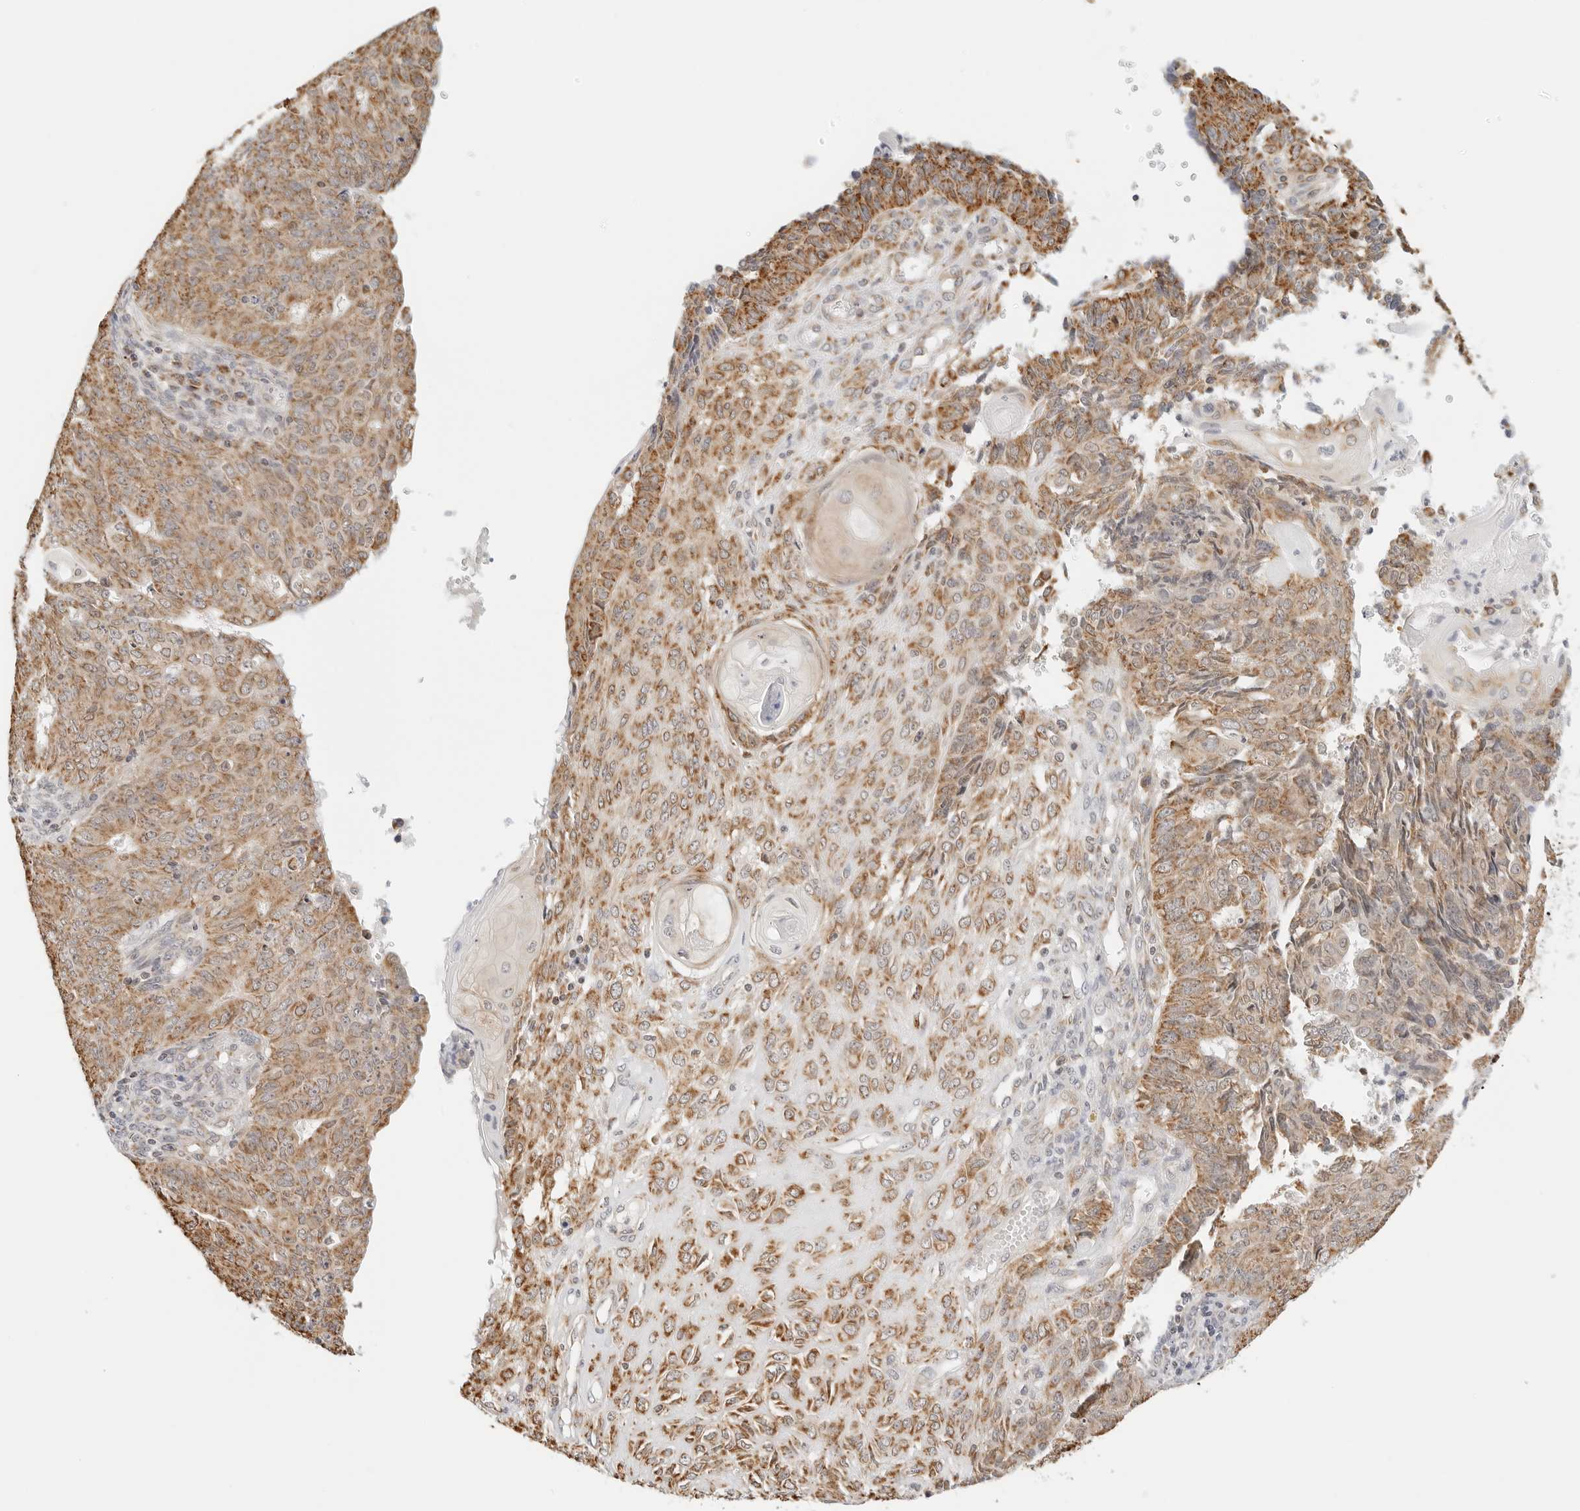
{"staining": {"intensity": "moderate", "quantity": ">75%", "location": "cytoplasmic/membranous"}, "tissue": "endometrial cancer", "cell_type": "Tumor cells", "image_type": "cancer", "snomed": [{"axis": "morphology", "description": "Adenocarcinoma, NOS"}, {"axis": "topography", "description": "Endometrium"}], "caption": "Human endometrial cancer stained for a protein (brown) shows moderate cytoplasmic/membranous positive staining in approximately >75% of tumor cells.", "gene": "ATL1", "patient": {"sex": "female", "age": 32}}